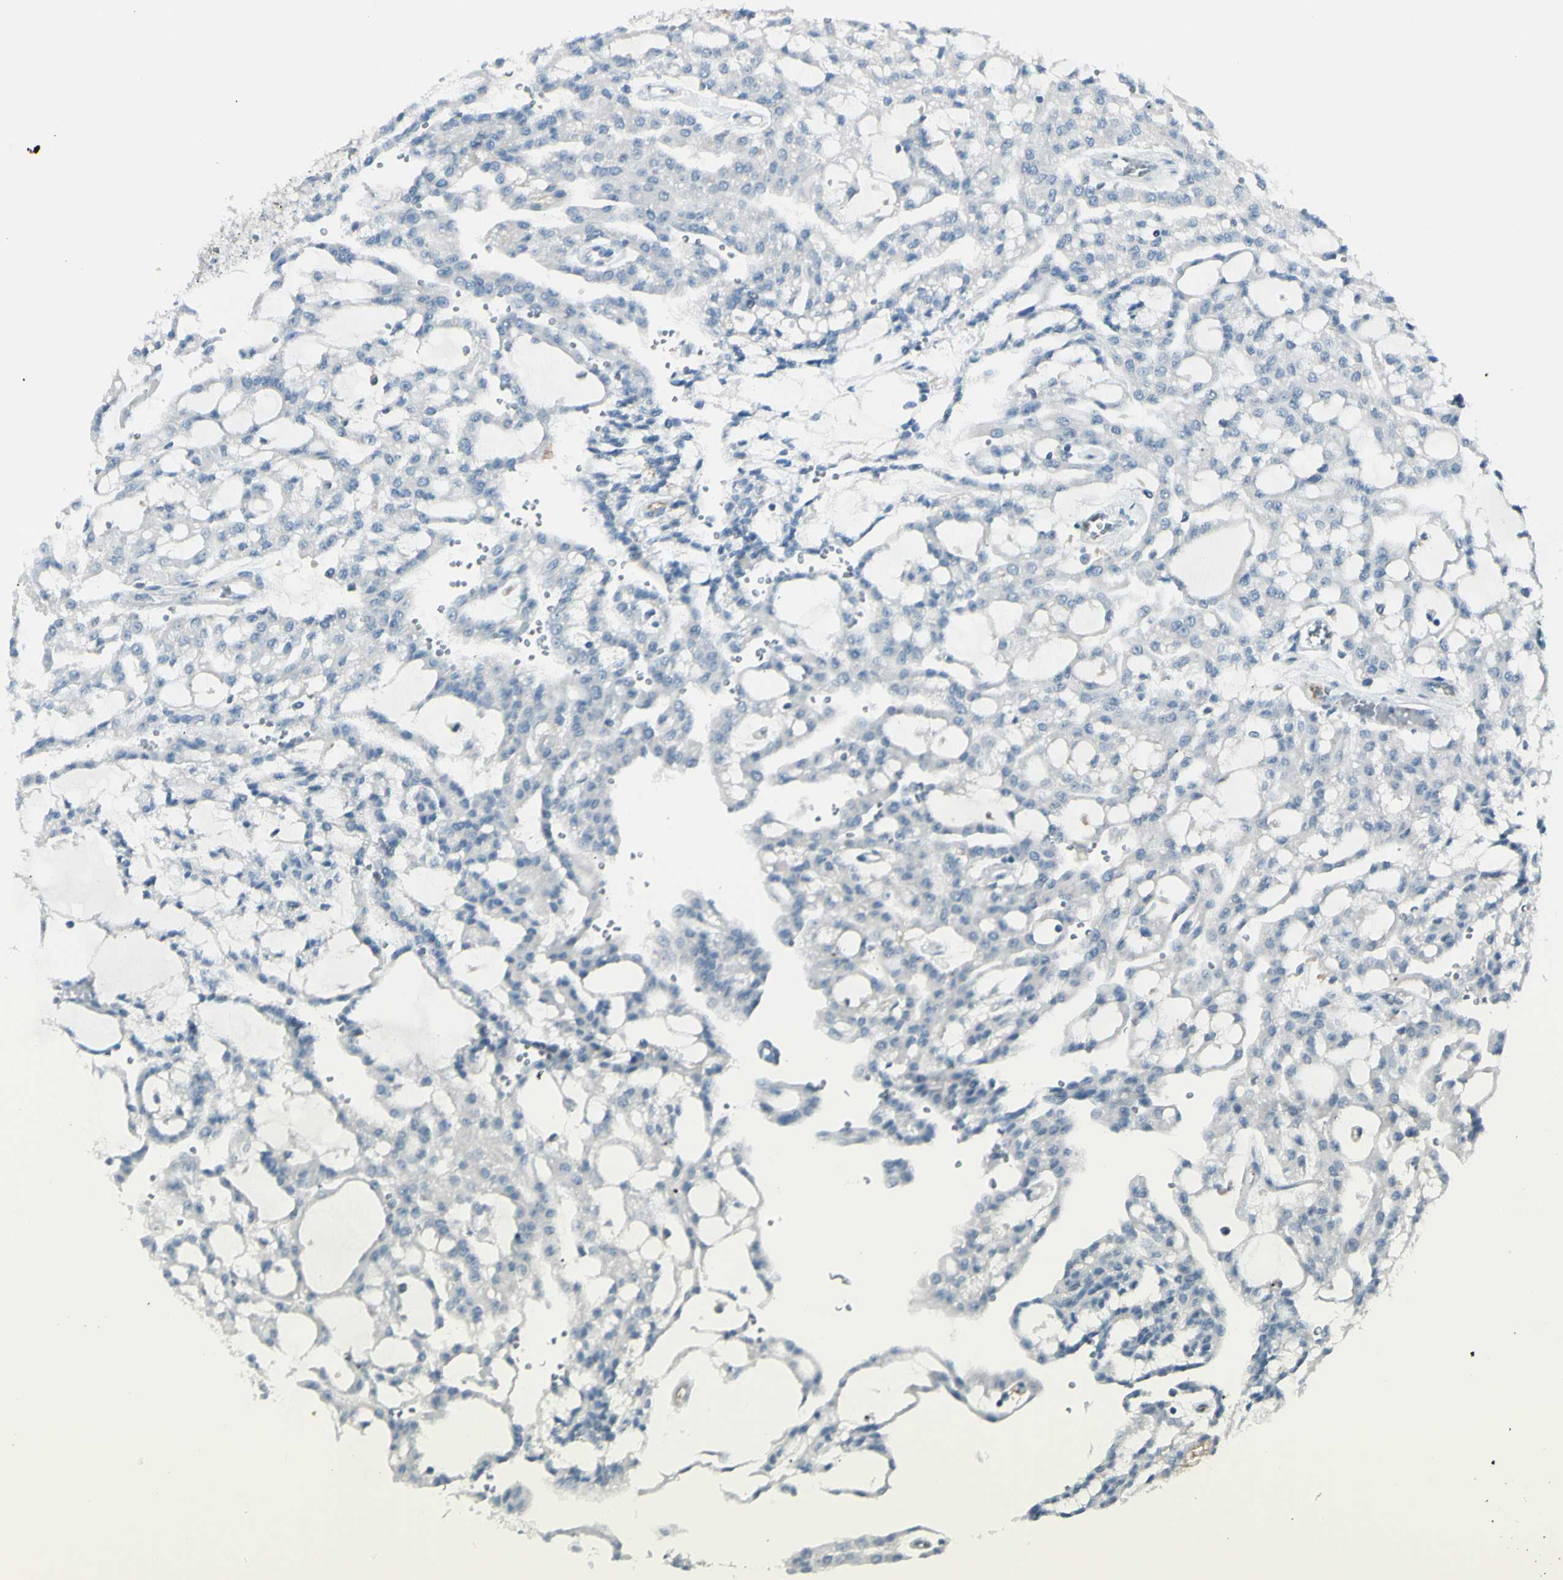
{"staining": {"intensity": "negative", "quantity": "none", "location": "none"}, "tissue": "renal cancer", "cell_type": "Tumor cells", "image_type": "cancer", "snomed": [{"axis": "morphology", "description": "Adenocarcinoma, NOS"}, {"axis": "topography", "description": "Kidney"}], "caption": "The image reveals no staining of tumor cells in renal cancer.", "gene": "GPR34", "patient": {"sex": "male", "age": 63}}